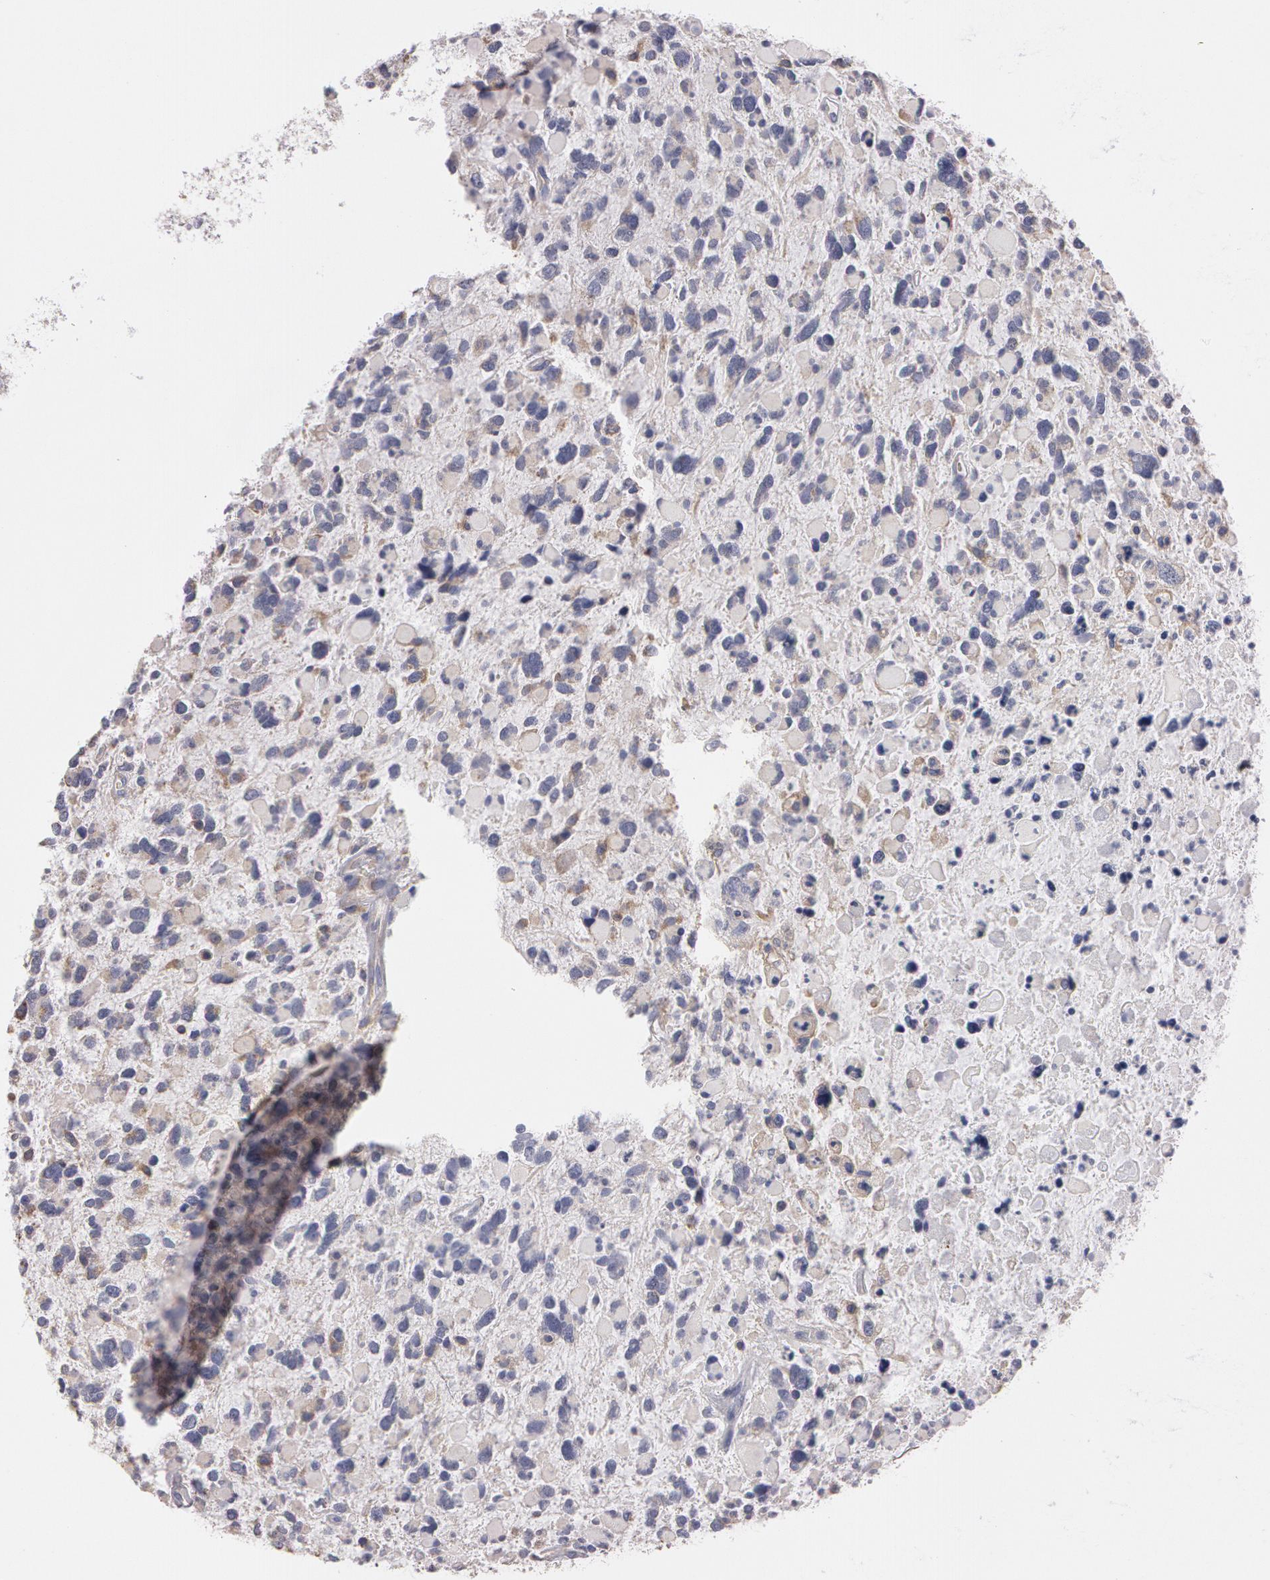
{"staining": {"intensity": "weak", "quantity": "25%-75%", "location": "cytoplasmic/membranous"}, "tissue": "glioma", "cell_type": "Tumor cells", "image_type": "cancer", "snomed": [{"axis": "morphology", "description": "Glioma, malignant, High grade"}, {"axis": "topography", "description": "Brain"}], "caption": "A brown stain highlights weak cytoplasmic/membranous expression of a protein in high-grade glioma (malignant) tumor cells. The protein is shown in brown color, while the nuclei are stained blue.", "gene": "NEK9", "patient": {"sex": "female", "age": 37}}